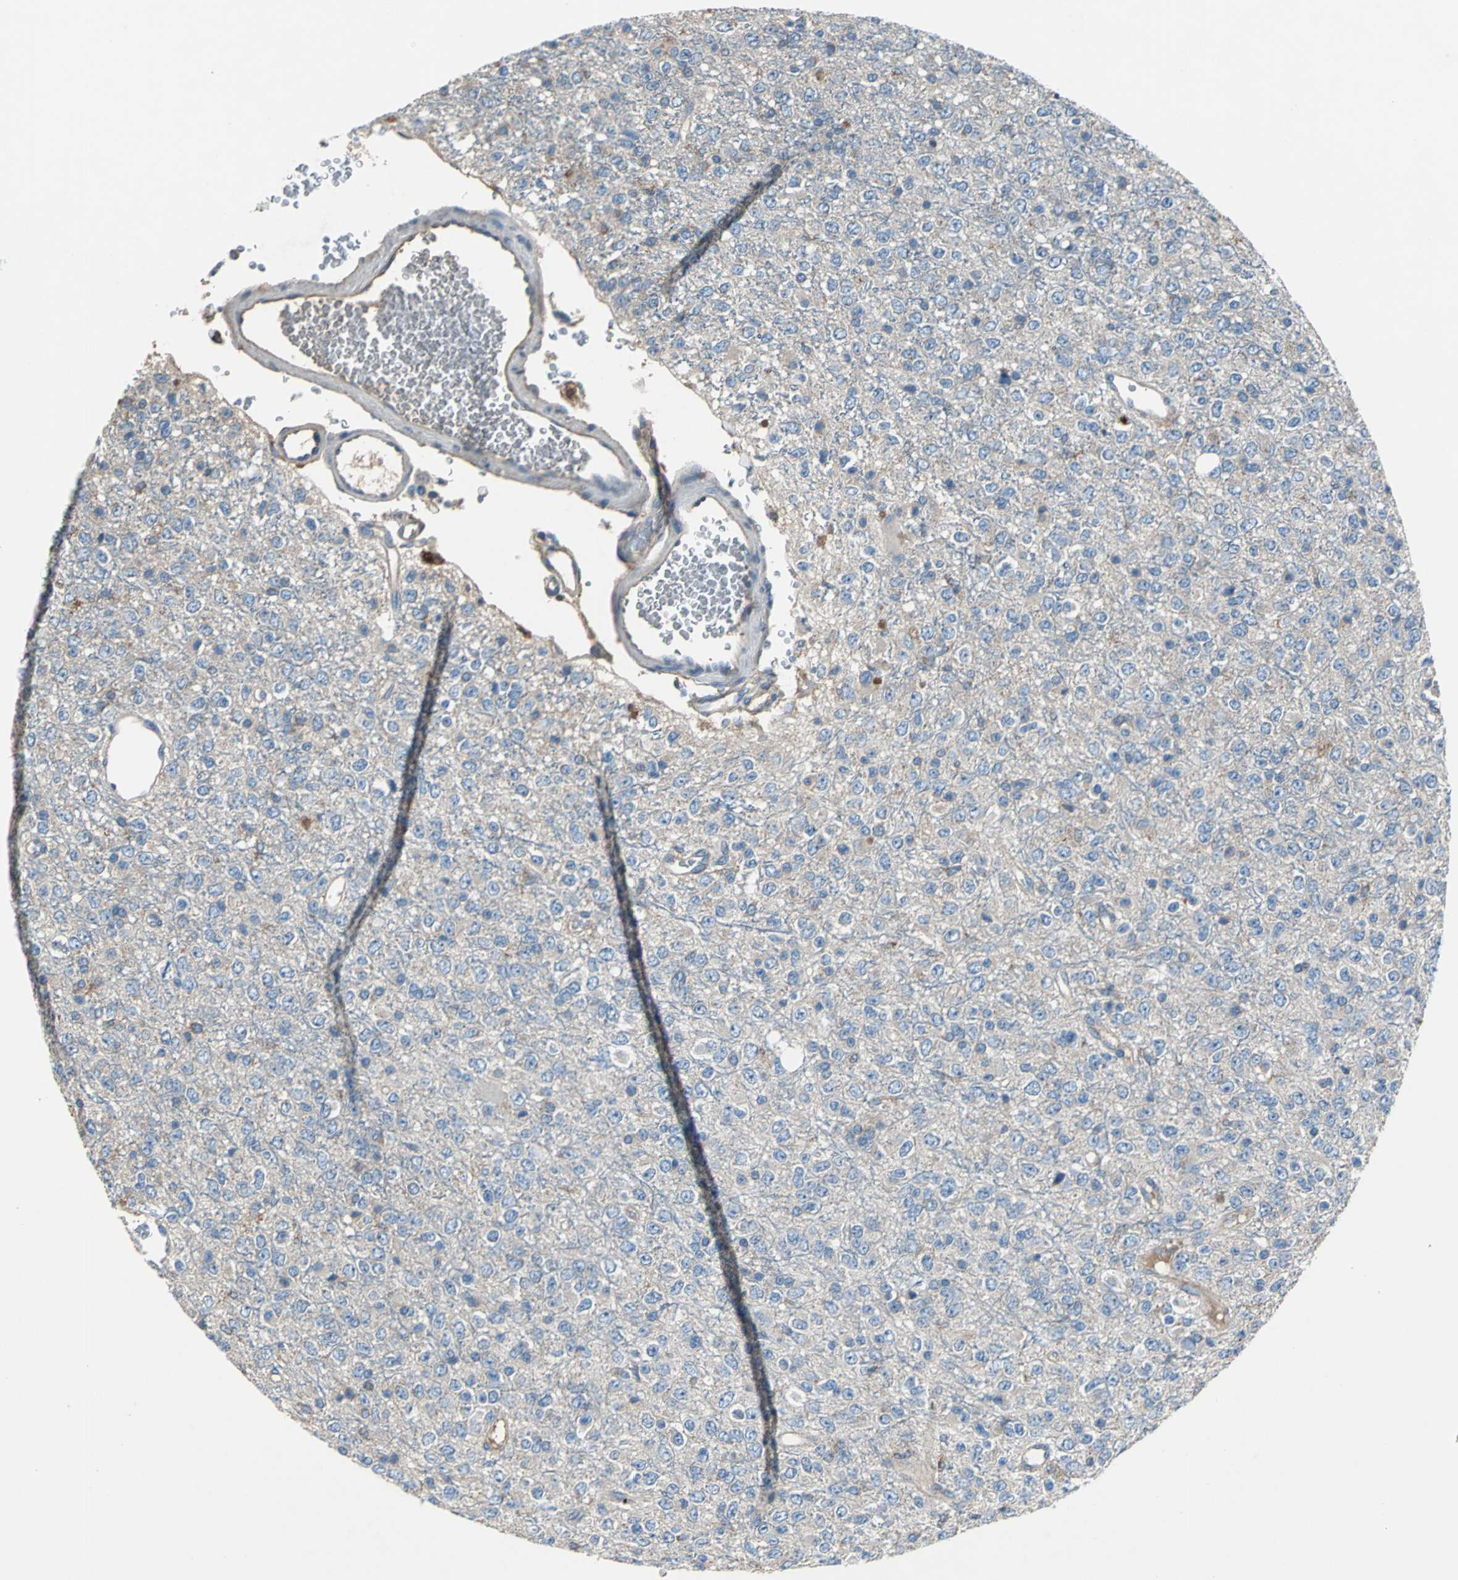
{"staining": {"intensity": "weak", "quantity": ">75%", "location": "cytoplasmic/membranous"}, "tissue": "glioma", "cell_type": "Tumor cells", "image_type": "cancer", "snomed": [{"axis": "morphology", "description": "Glioma, malignant, High grade"}, {"axis": "topography", "description": "pancreas cauda"}], "caption": "There is low levels of weak cytoplasmic/membranous expression in tumor cells of malignant glioma (high-grade), as demonstrated by immunohistochemical staining (brown color).", "gene": "HEPH", "patient": {"sex": "male", "age": 60}}